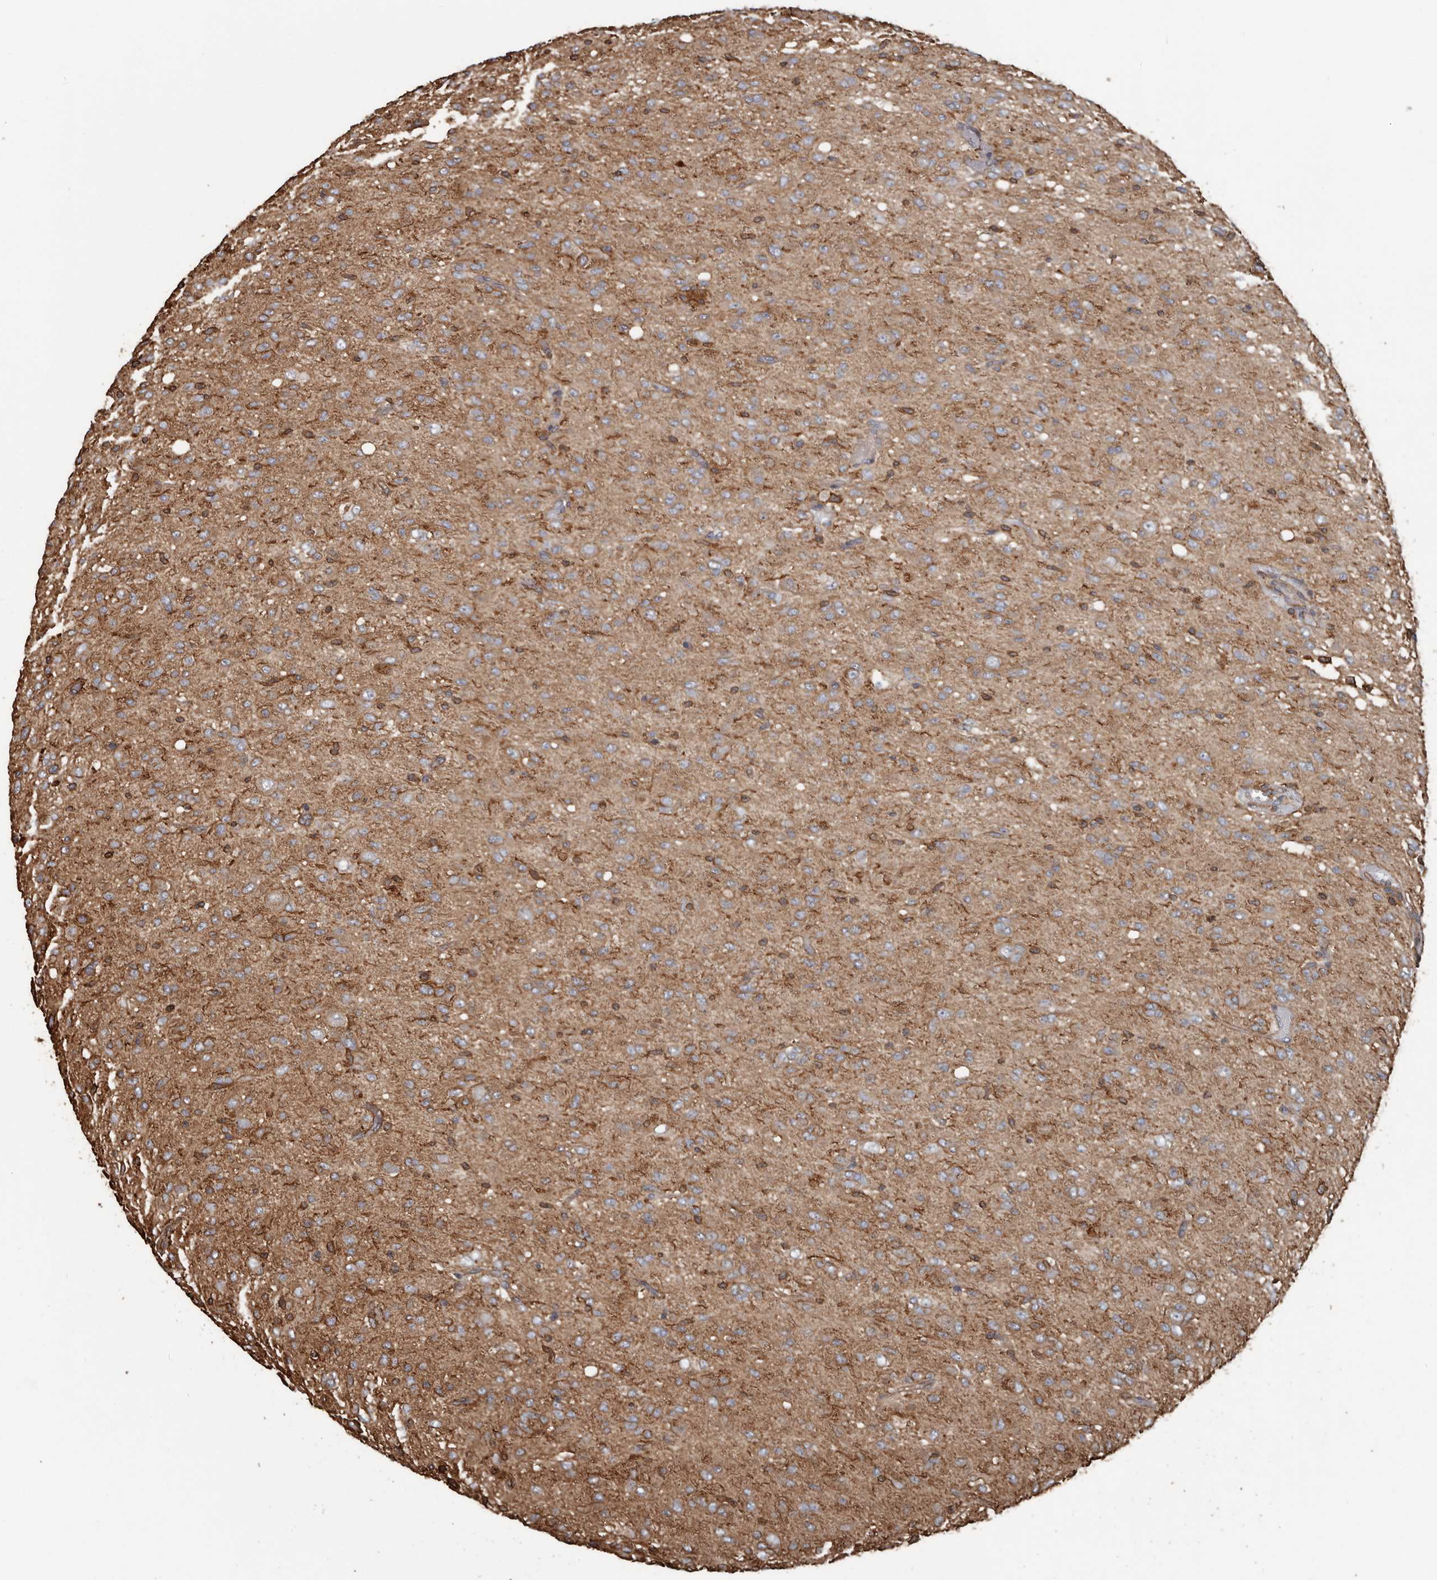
{"staining": {"intensity": "moderate", "quantity": ">75%", "location": "cytoplasmic/membranous"}, "tissue": "glioma", "cell_type": "Tumor cells", "image_type": "cancer", "snomed": [{"axis": "morphology", "description": "Glioma, malignant, High grade"}, {"axis": "topography", "description": "Brain"}], "caption": "An IHC image of neoplastic tissue is shown. Protein staining in brown highlights moderate cytoplasmic/membranous positivity in glioma within tumor cells.", "gene": "DENND6B", "patient": {"sex": "female", "age": 59}}